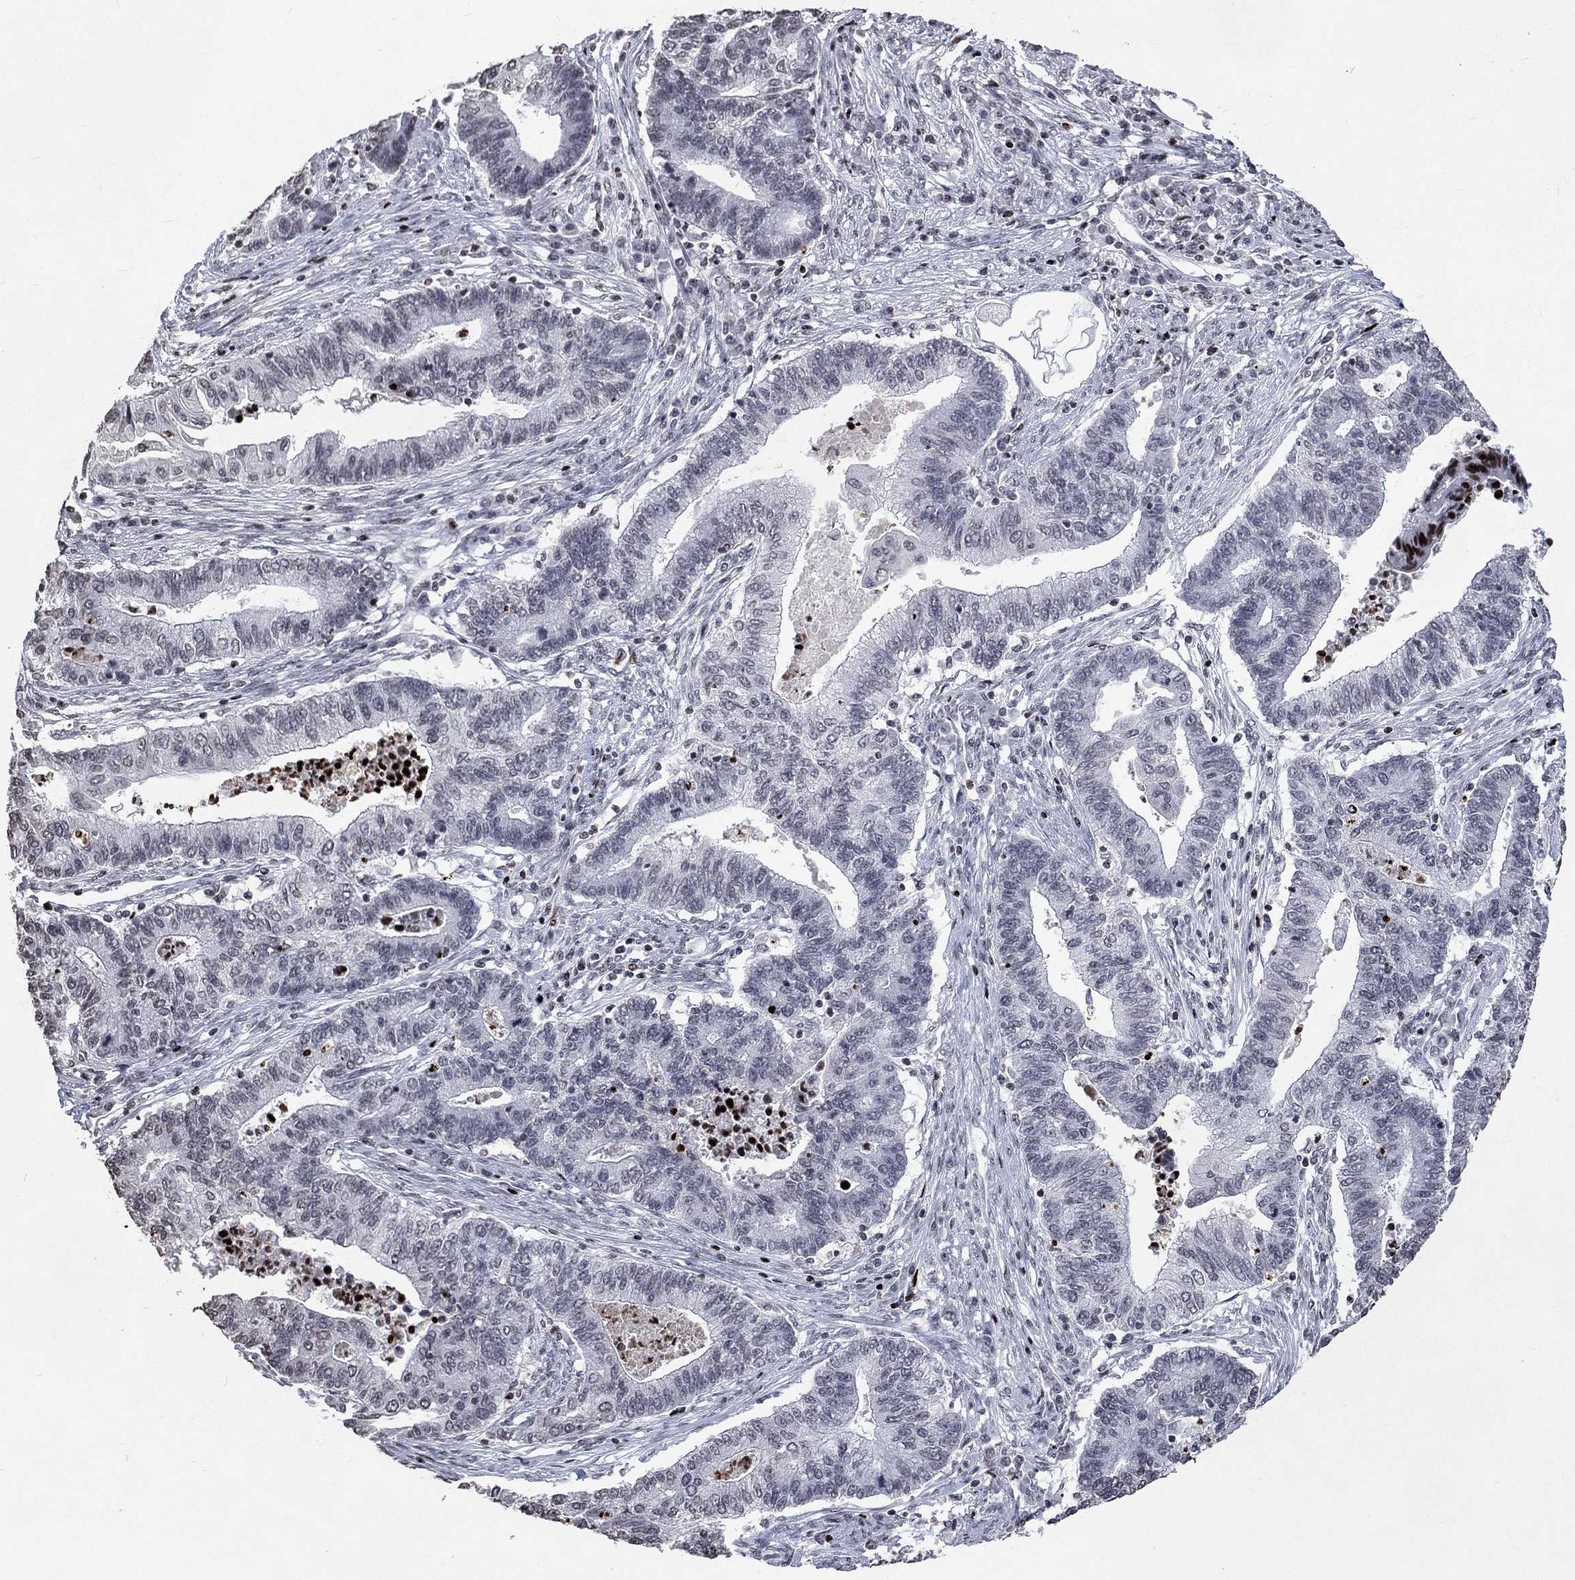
{"staining": {"intensity": "negative", "quantity": "none", "location": "none"}, "tissue": "endometrial cancer", "cell_type": "Tumor cells", "image_type": "cancer", "snomed": [{"axis": "morphology", "description": "Adenocarcinoma, NOS"}, {"axis": "topography", "description": "Uterus"}, {"axis": "topography", "description": "Endometrium"}], "caption": "This is an IHC micrograph of human adenocarcinoma (endometrial). There is no positivity in tumor cells.", "gene": "SRSF3", "patient": {"sex": "female", "age": 54}}